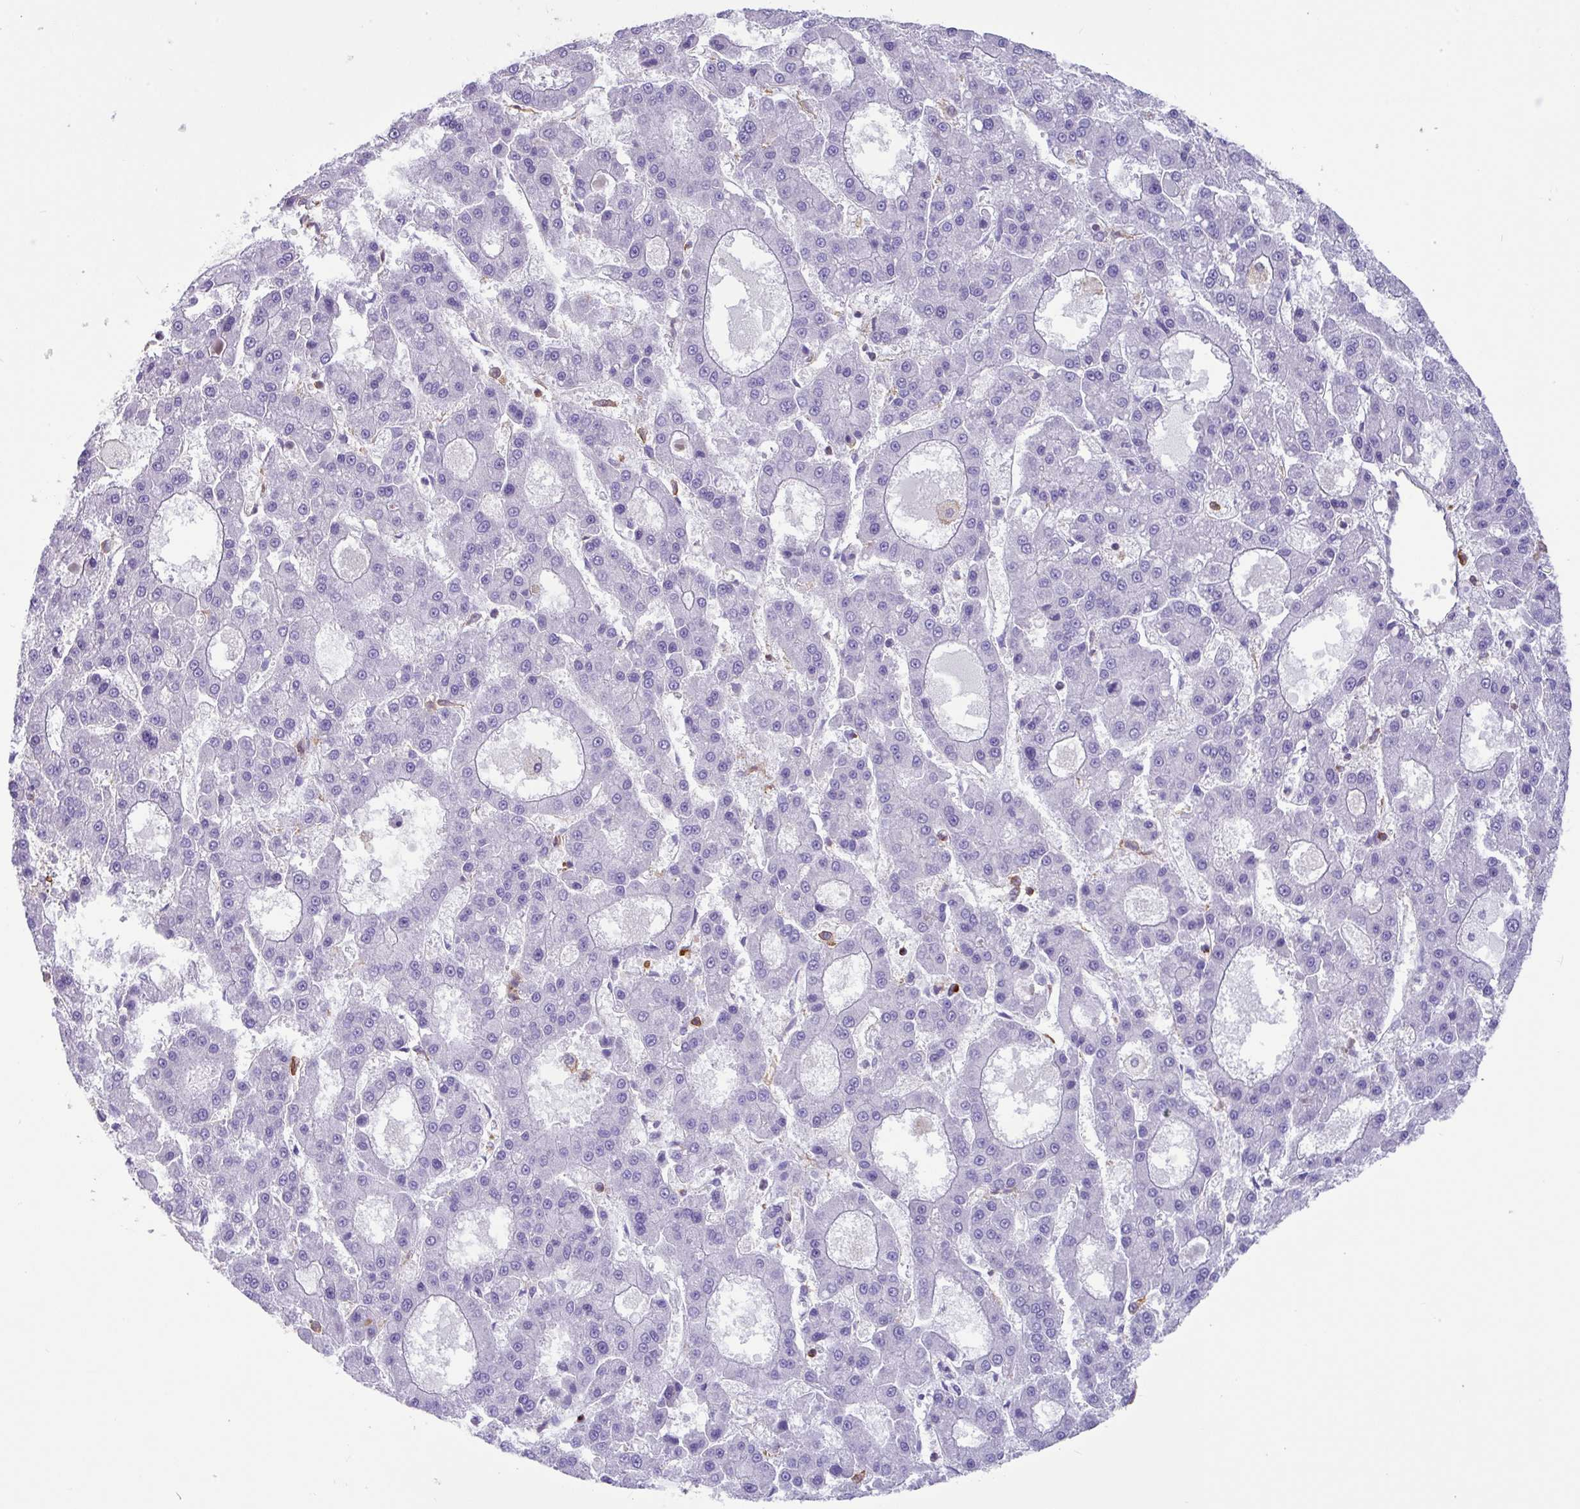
{"staining": {"intensity": "negative", "quantity": "none", "location": "none"}, "tissue": "liver cancer", "cell_type": "Tumor cells", "image_type": "cancer", "snomed": [{"axis": "morphology", "description": "Carcinoma, Hepatocellular, NOS"}, {"axis": "topography", "description": "Liver"}], "caption": "A micrograph of liver cancer (hepatocellular carcinoma) stained for a protein displays no brown staining in tumor cells.", "gene": "PPP1R18", "patient": {"sex": "male", "age": 70}}